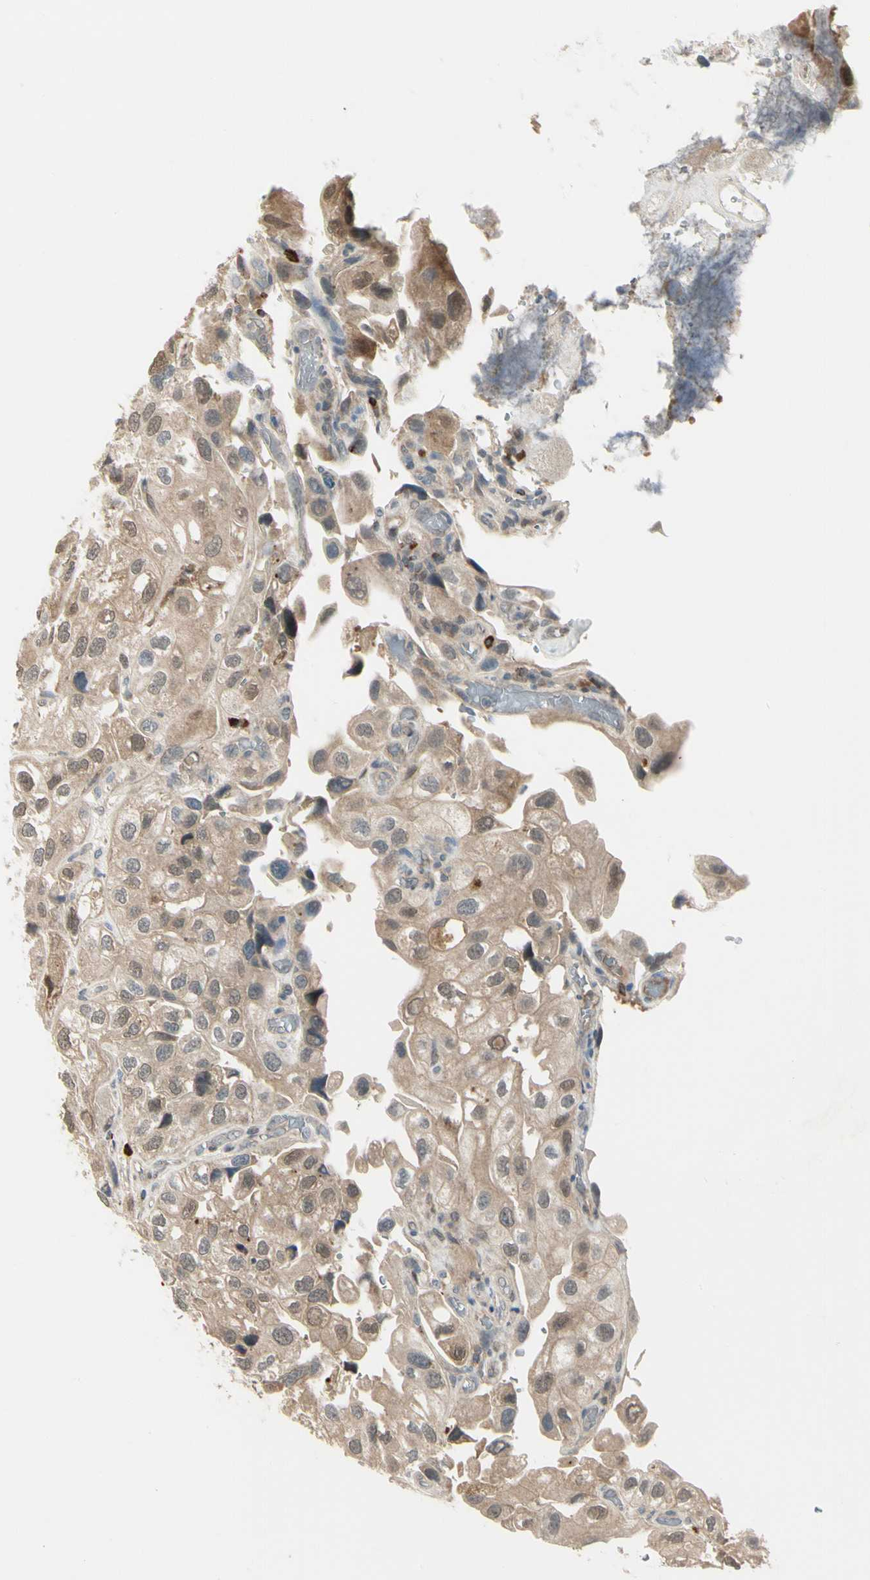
{"staining": {"intensity": "moderate", "quantity": ">75%", "location": "cytoplasmic/membranous,nuclear"}, "tissue": "urothelial cancer", "cell_type": "Tumor cells", "image_type": "cancer", "snomed": [{"axis": "morphology", "description": "Urothelial carcinoma, High grade"}, {"axis": "topography", "description": "Urinary bladder"}], "caption": "The histopathology image shows a brown stain indicating the presence of a protein in the cytoplasmic/membranous and nuclear of tumor cells in urothelial cancer.", "gene": "EVC", "patient": {"sex": "female", "age": 64}}